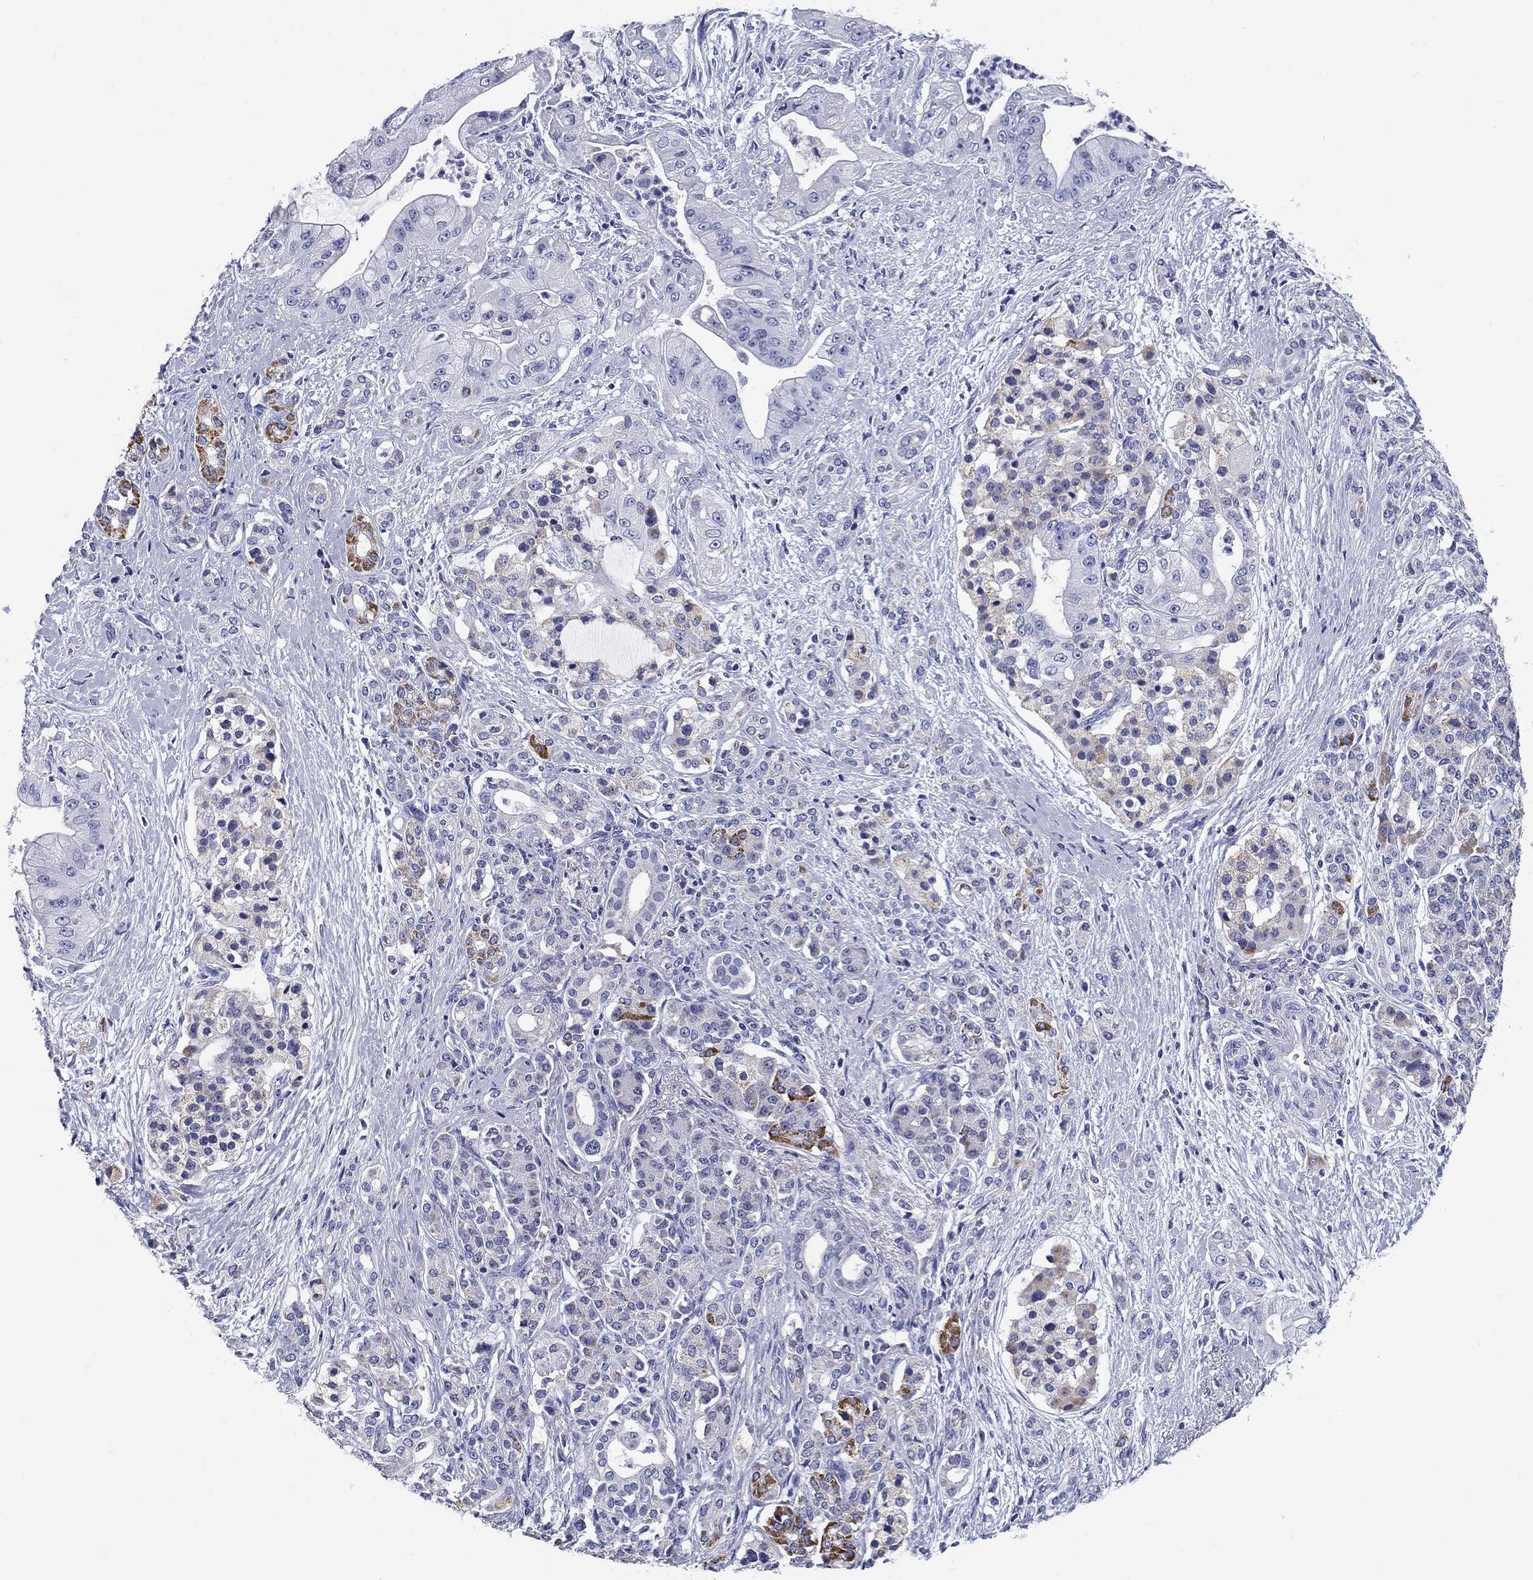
{"staining": {"intensity": "moderate", "quantity": "<25%", "location": "cytoplasmic/membranous"}, "tissue": "pancreatic cancer", "cell_type": "Tumor cells", "image_type": "cancer", "snomed": [{"axis": "morphology", "description": "Normal tissue, NOS"}, {"axis": "morphology", "description": "Inflammation, NOS"}, {"axis": "morphology", "description": "Adenocarcinoma, NOS"}, {"axis": "topography", "description": "Pancreas"}], "caption": "Human adenocarcinoma (pancreatic) stained with a protein marker shows moderate staining in tumor cells.", "gene": "UPB1", "patient": {"sex": "male", "age": 57}}